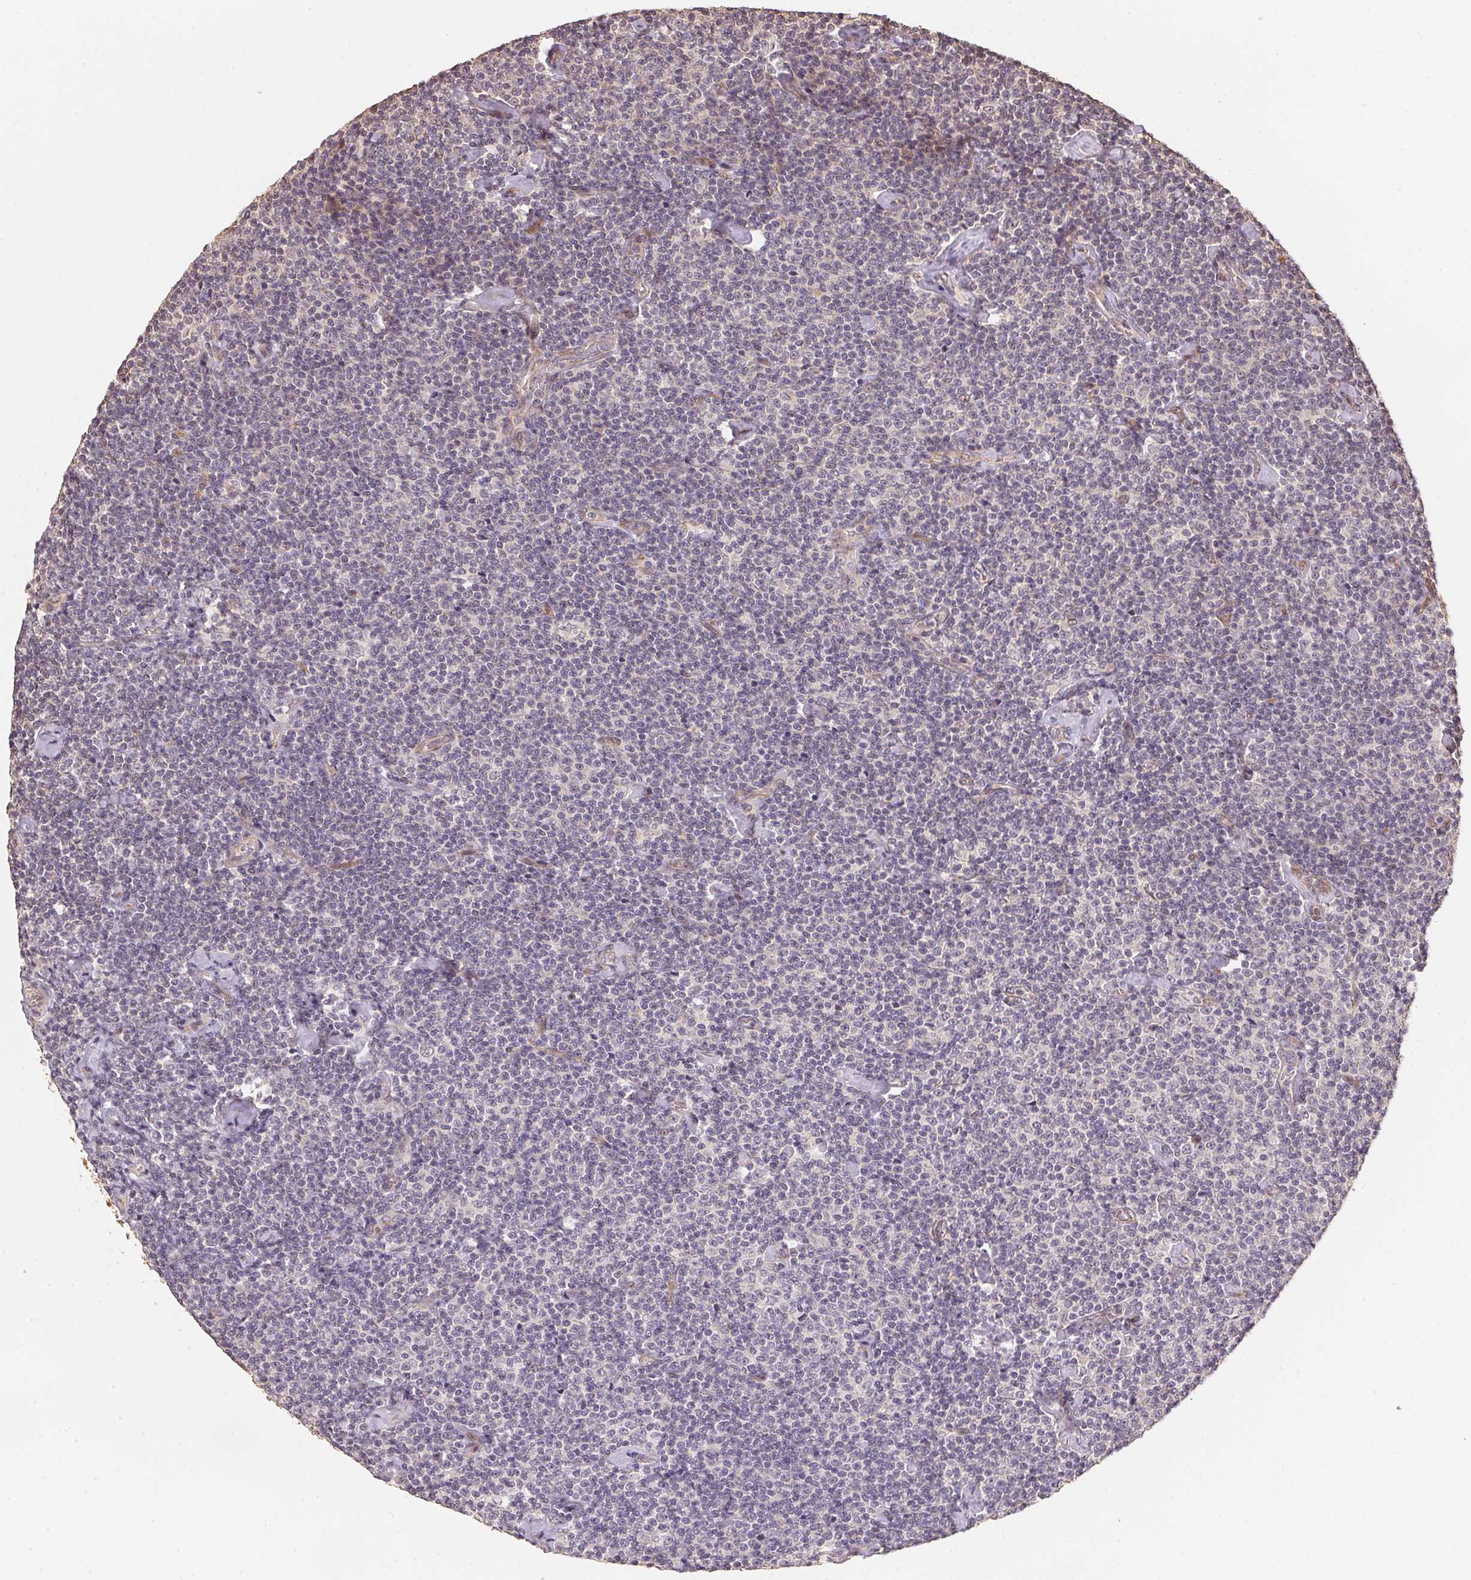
{"staining": {"intensity": "negative", "quantity": "none", "location": "none"}, "tissue": "lymphoma", "cell_type": "Tumor cells", "image_type": "cancer", "snomed": [{"axis": "morphology", "description": "Malignant lymphoma, non-Hodgkin's type, Low grade"}, {"axis": "topography", "description": "Lymph node"}], "caption": "The micrograph displays no staining of tumor cells in lymphoma.", "gene": "TMEM222", "patient": {"sex": "male", "age": 81}}